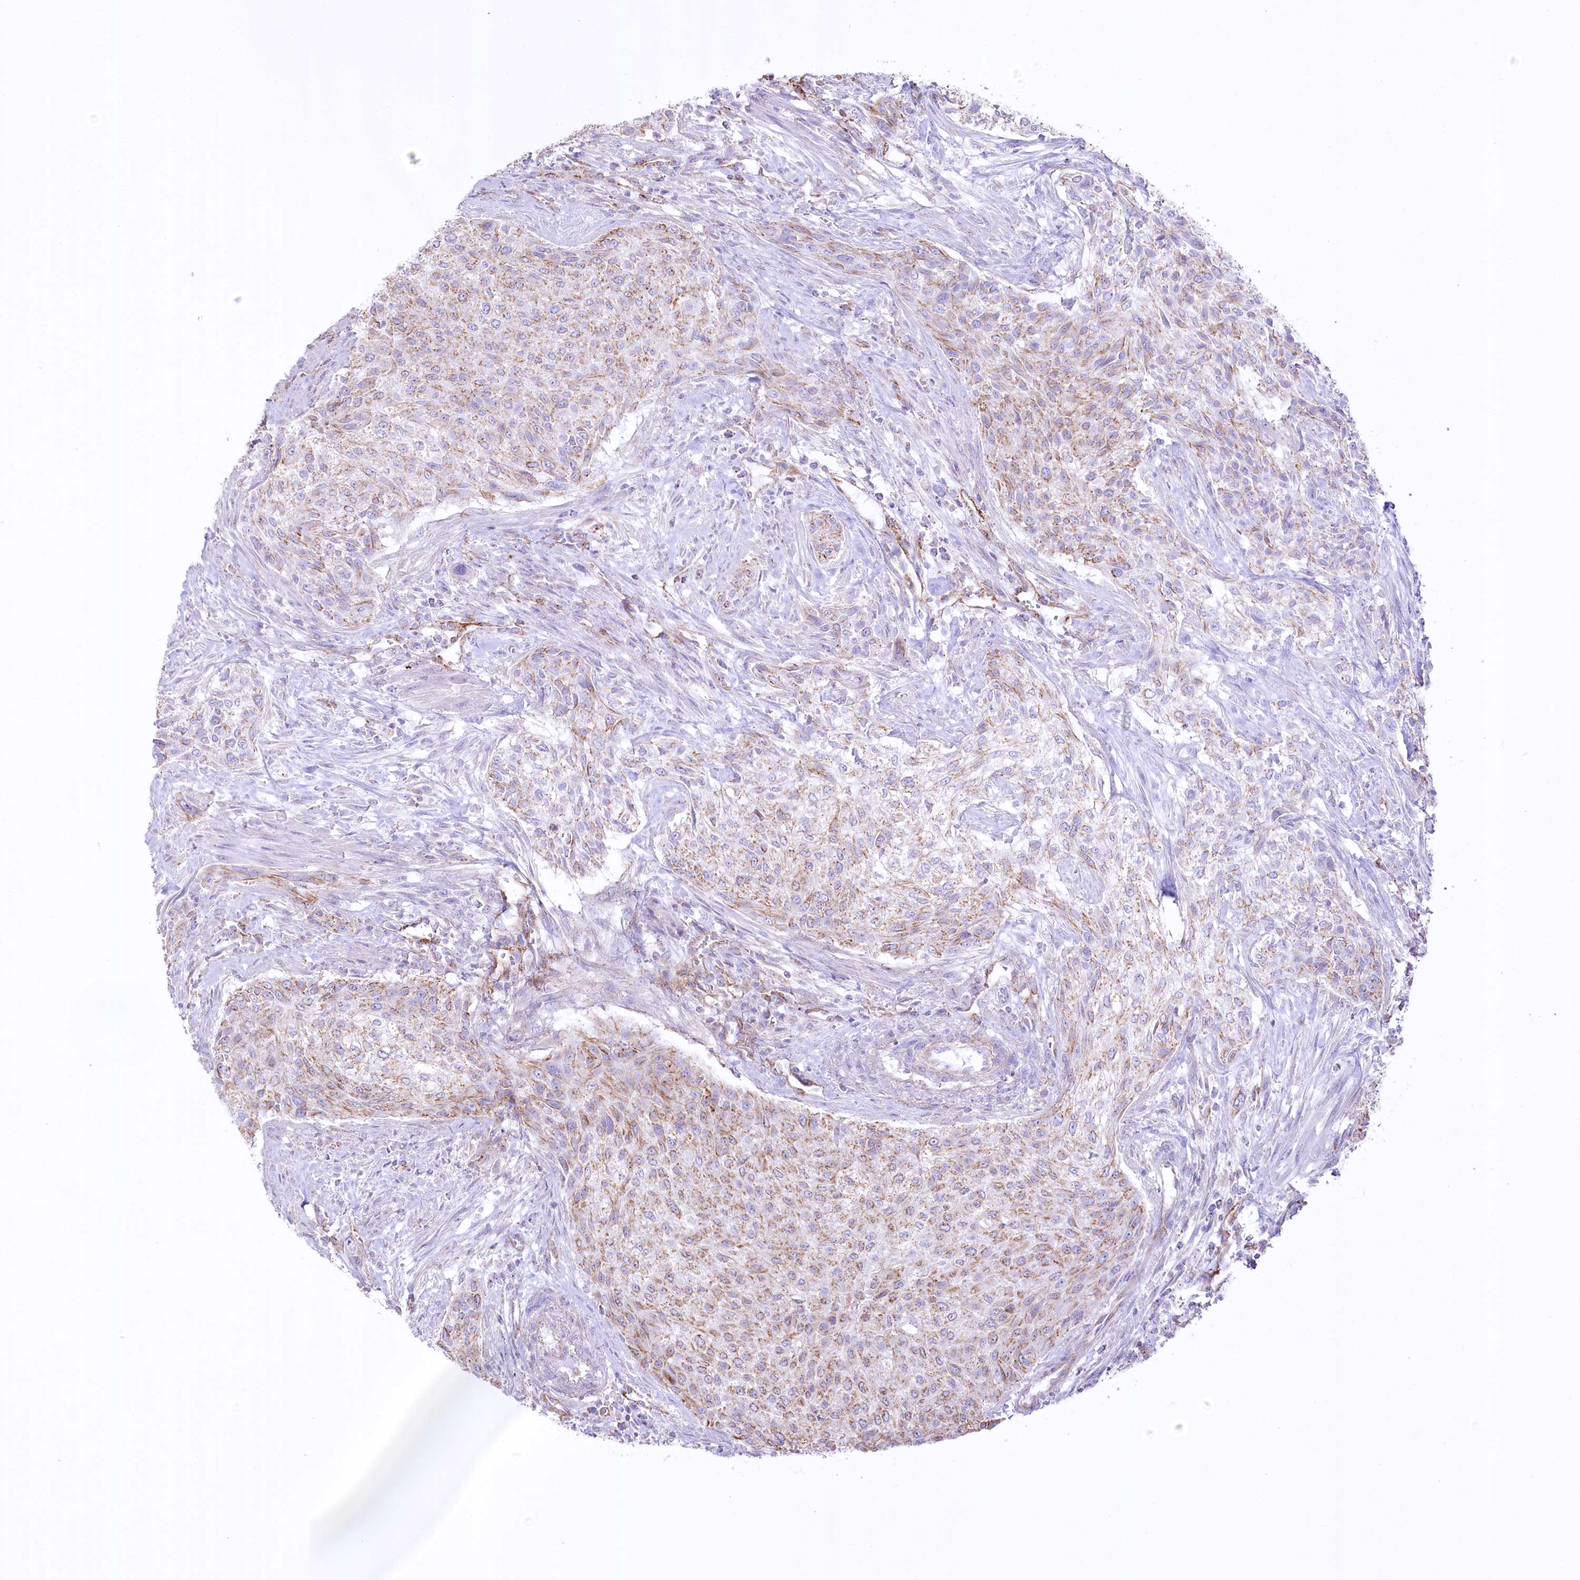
{"staining": {"intensity": "moderate", "quantity": "25%-75%", "location": "cytoplasmic/membranous"}, "tissue": "urothelial cancer", "cell_type": "Tumor cells", "image_type": "cancer", "snomed": [{"axis": "morphology", "description": "Normal tissue, NOS"}, {"axis": "morphology", "description": "Urothelial carcinoma, NOS"}, {"axis": "topography", "description": "Urinary bladder"}, {"axis": "topography", "description": "Peripheral nerve tissue"}], "caption": "This photomicrograph shows IHC staining of transitional cell carcinoma, with medium moderate cytoplasmic/membranous staining in approximately 25%-75% of tumor cells.", "gene": "FAM216A", "patient": {"sex": "male", "age": 35}}